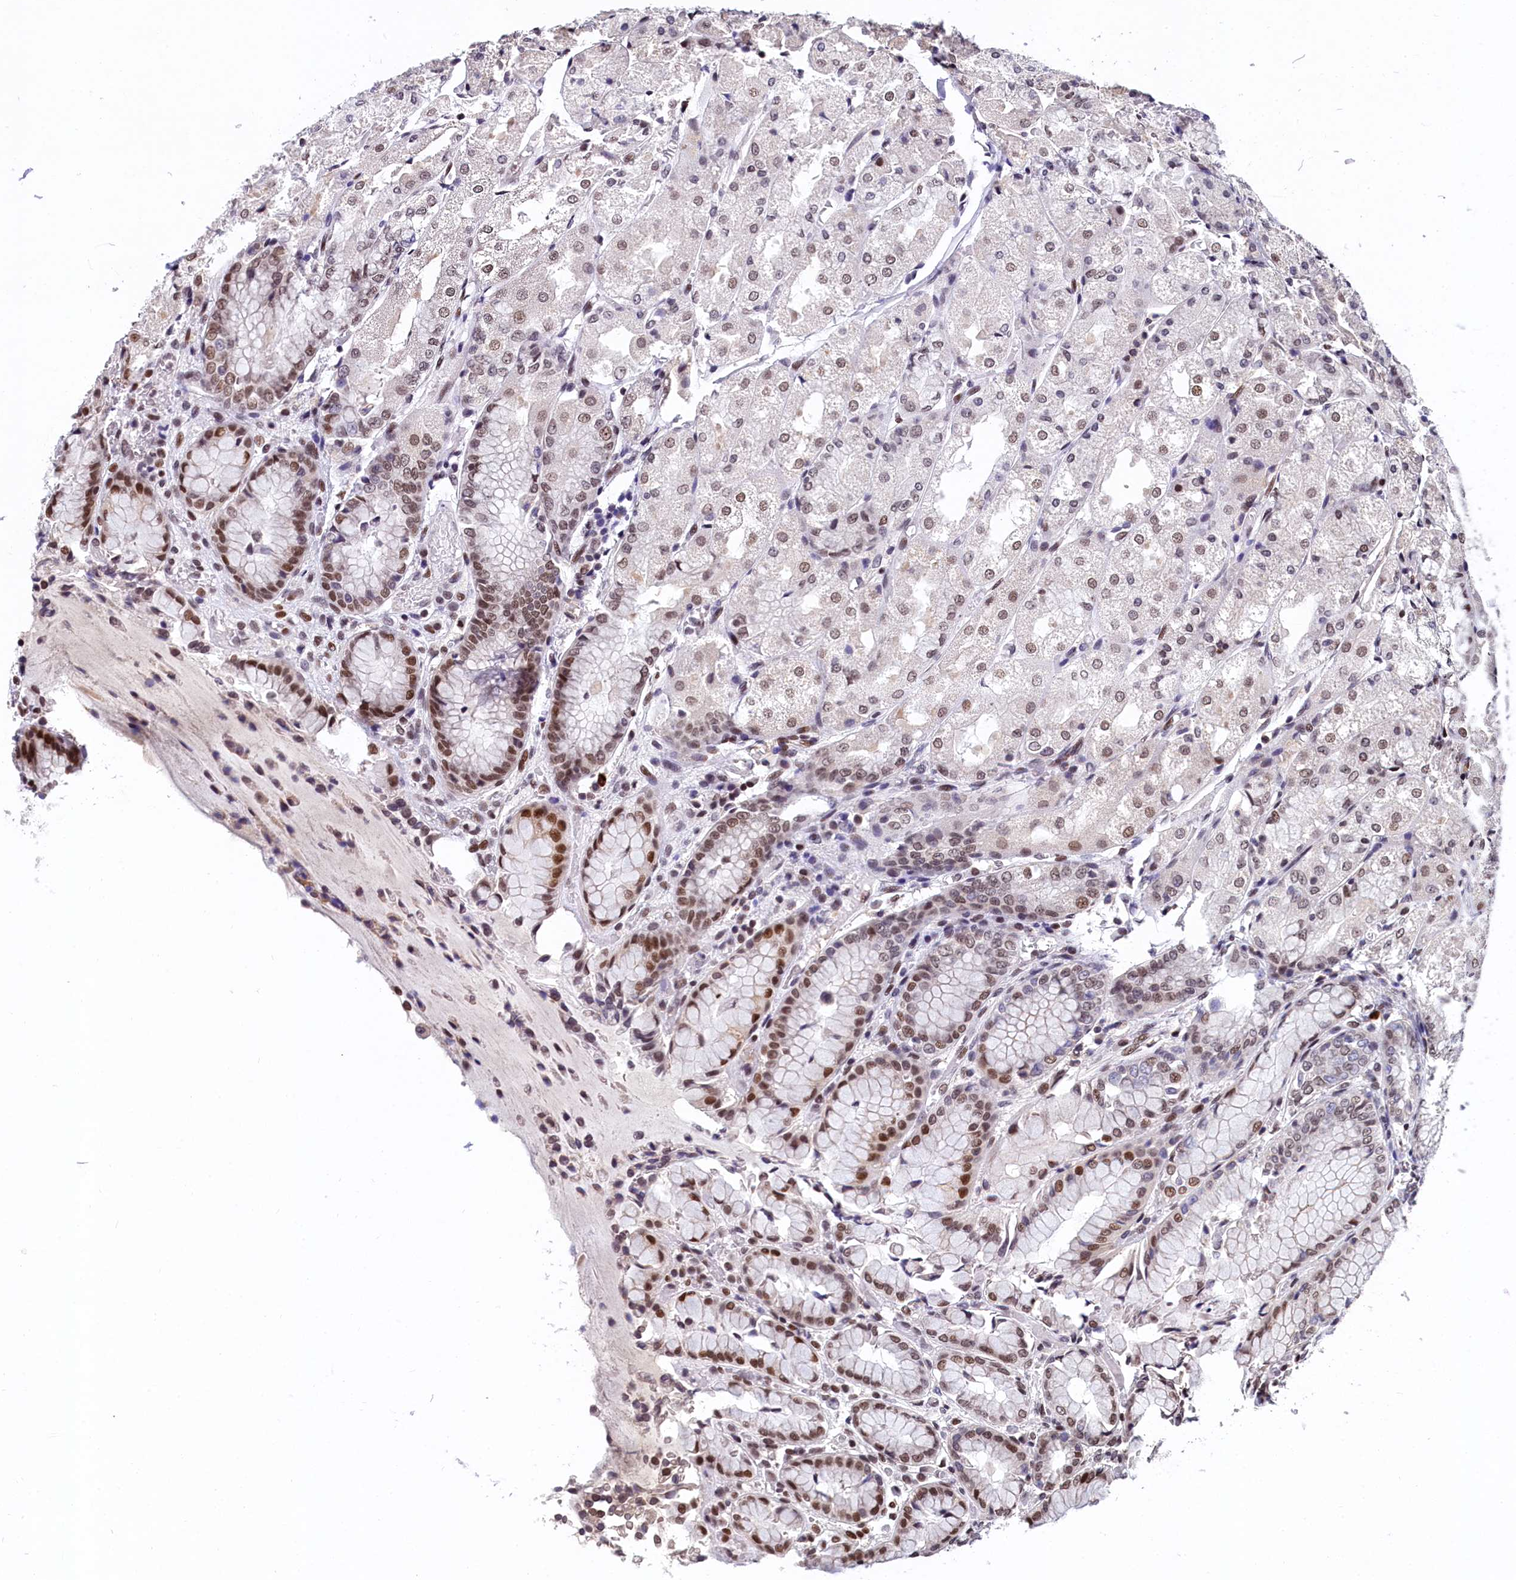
{"staining": {"intensity": "moderate", "quantity": "25%-75%", "location": "nuclear"}, "tissue": "stomach", "cell_type": "Glandular cells", "image_type": "normal", "snomed": [{"axis": "morphology", "description": "Normal tissue, NOS"}, {"axis": "topography", "description": "Stomach, upper"}], "caption": "The image demonstrates immunohistochemical staining of benign stomach. There is moderate nuclear expression is seen in about 25%-75% of glandular cells. The protein of interest is stained brown, and the nuclei are stained in blue (DAB (3,3'-diaminobenzidine) IHC with brightfield microscopy, high magnification).", "gene": "FAM217B", "patient": {"sex": "male", "age": 72}}